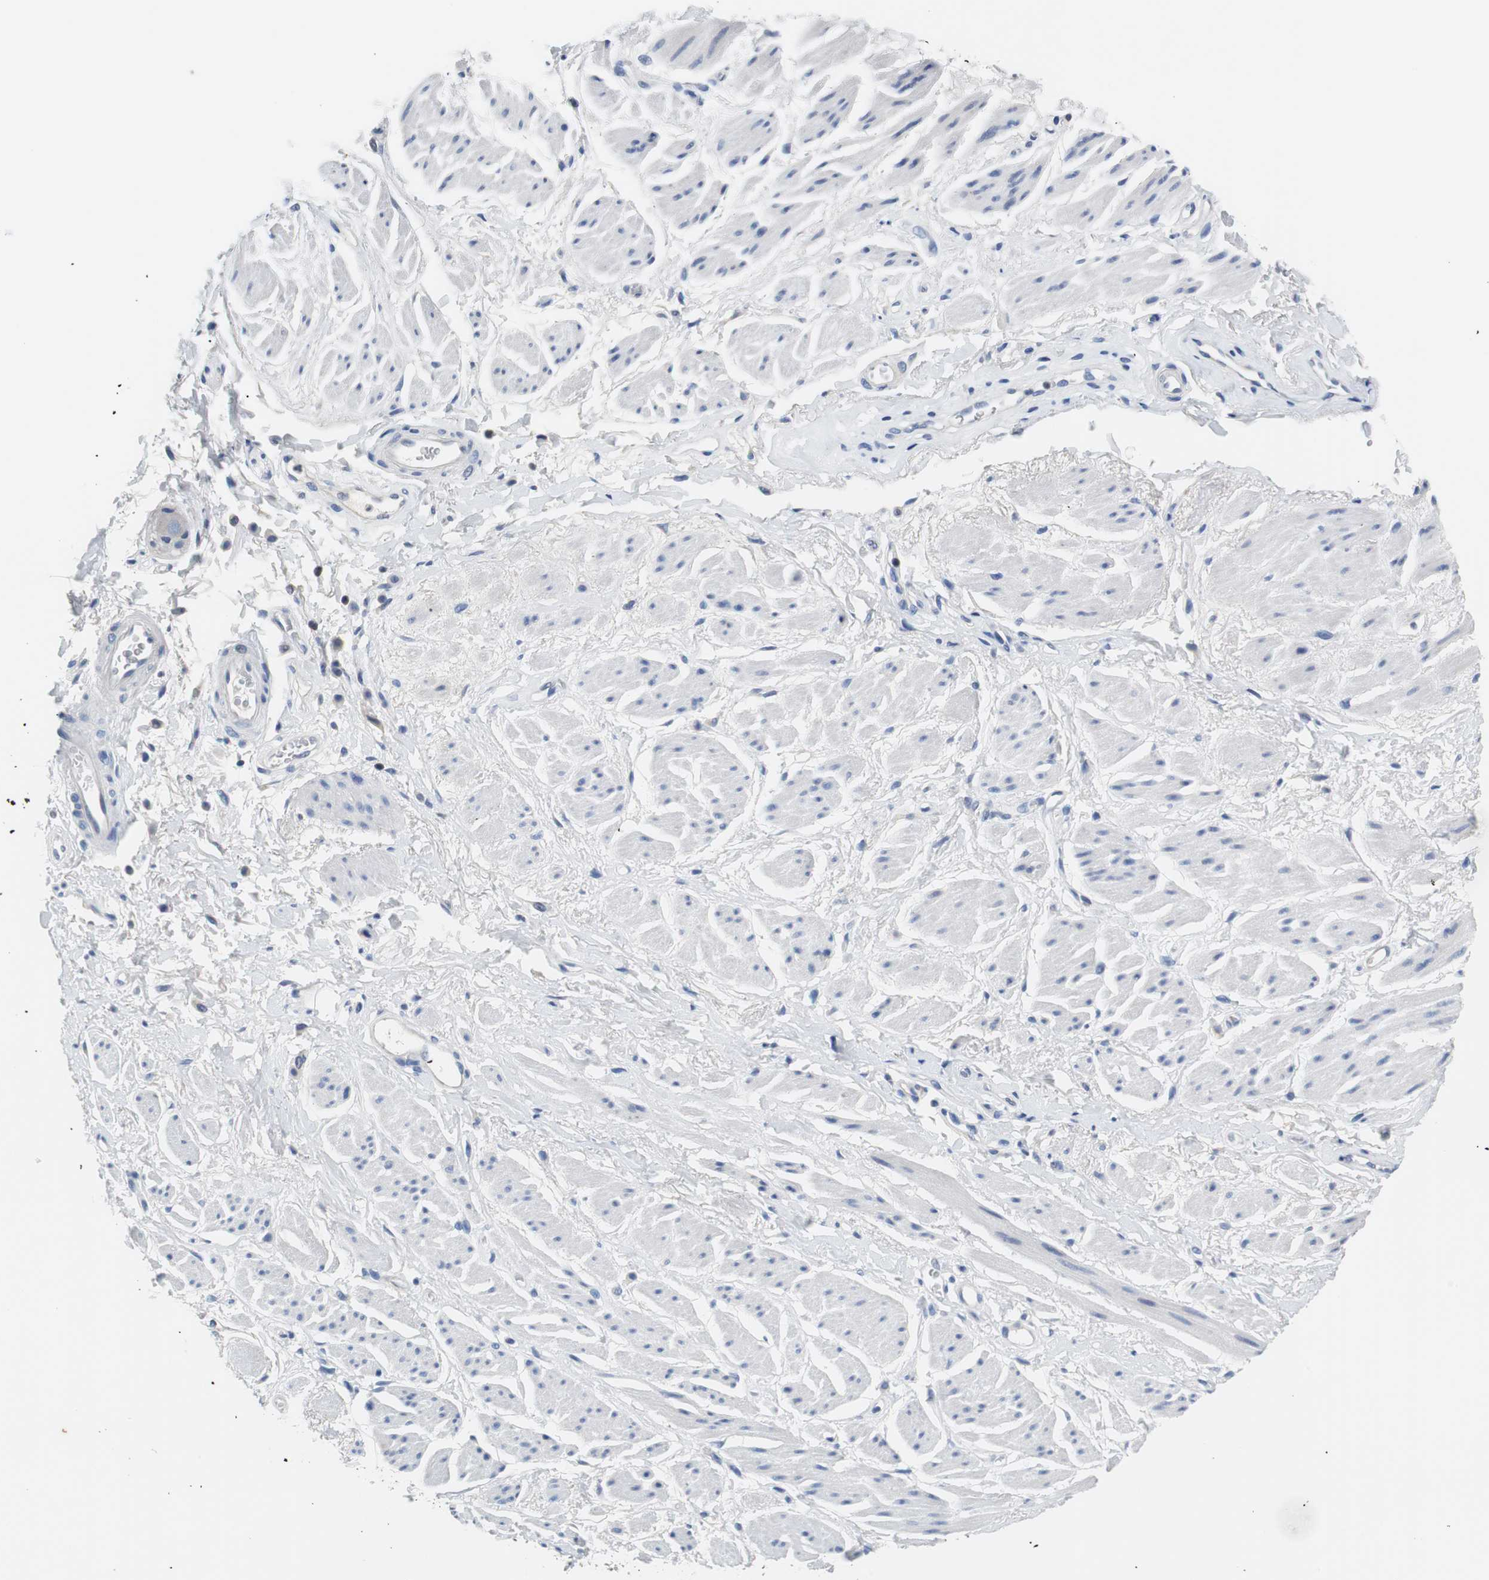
{"staining": {"intensity": "negative", "quantity": "none", "location": "none"}, "tissue": "adipose tissue", "cell_type": "Adipocytes", "image_type": "normal", "snomed": [{"axis": "morphology", "description": "Normal tissue, NOS"}, {"axis": "topography", "description": "Soft tissue"}, {"axis": "topography", "description": "Peripheral nerve tissue"}], "caption": "A high-resolution image shows immunohistochemistry (IHC) staining of benign adipose tissue, which exhibits no significant staining in adipocytes. The staining is performed using DAB (3,3'-diaminobenzidine) brown chromogen with nuclei counter-stained in using hematoxylin.", "gene": "PCK1", "patient": {"sex": "female", "age": 71}}